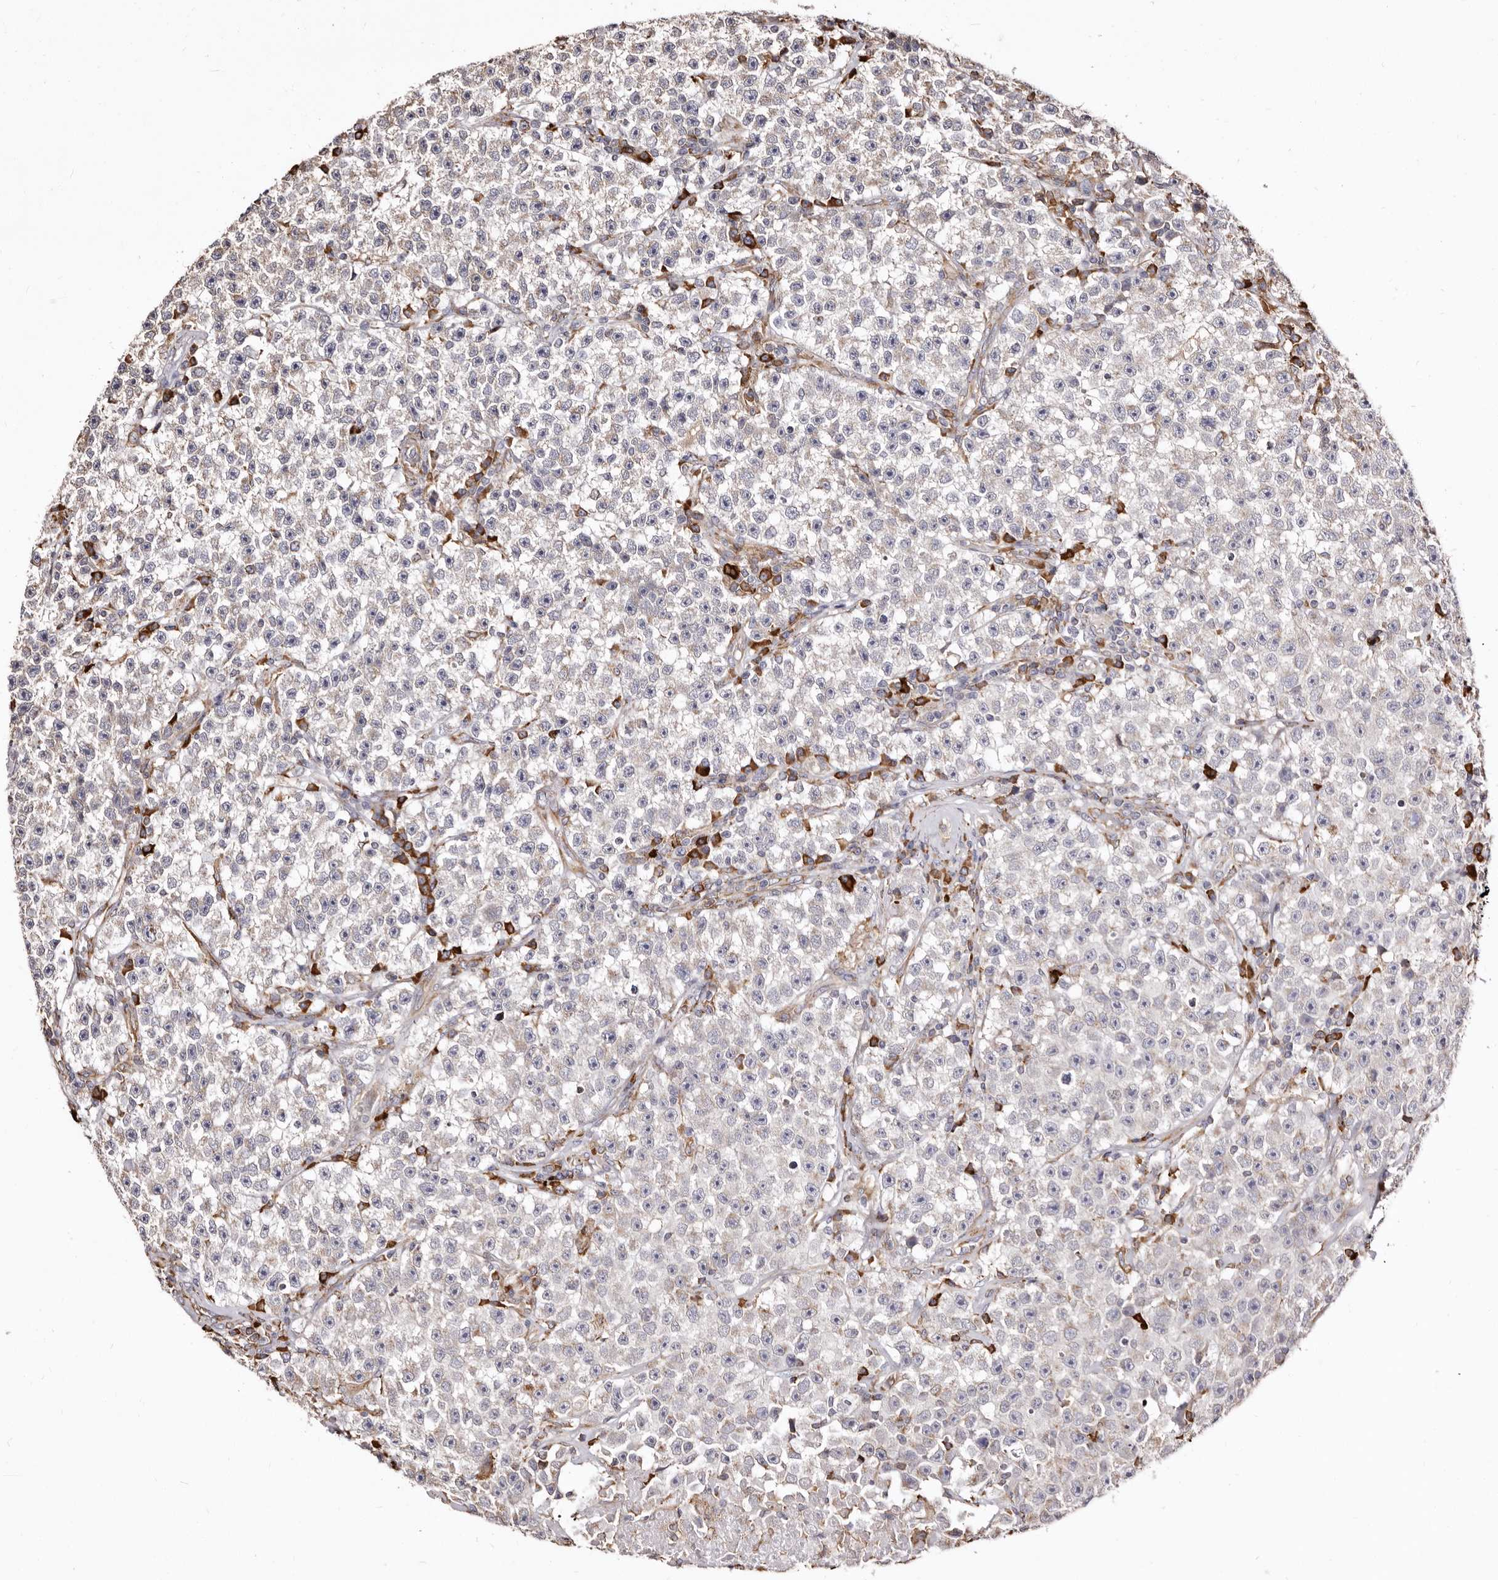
{"staining": {"intensity": "negative", "quantity": "none", "location": "none"}, "tissue": "testis cancer", "cell_type": "Tumor cells", "image_type": "cancer", "snomed": [{"axis": "morphology", "description": "Seminoma, NOS"}, {"axis": "topography", "description": "Testis"}], "caption": "Immunohistochemistry micrograph of neoplastic tissue: human testis cancer stained with DAB (3,3'-diaminobenzidine) displays no significant protein positivity in tumor cells.", "gene": "ACBD6", "patient": {"sex": "male", "age": 22}}